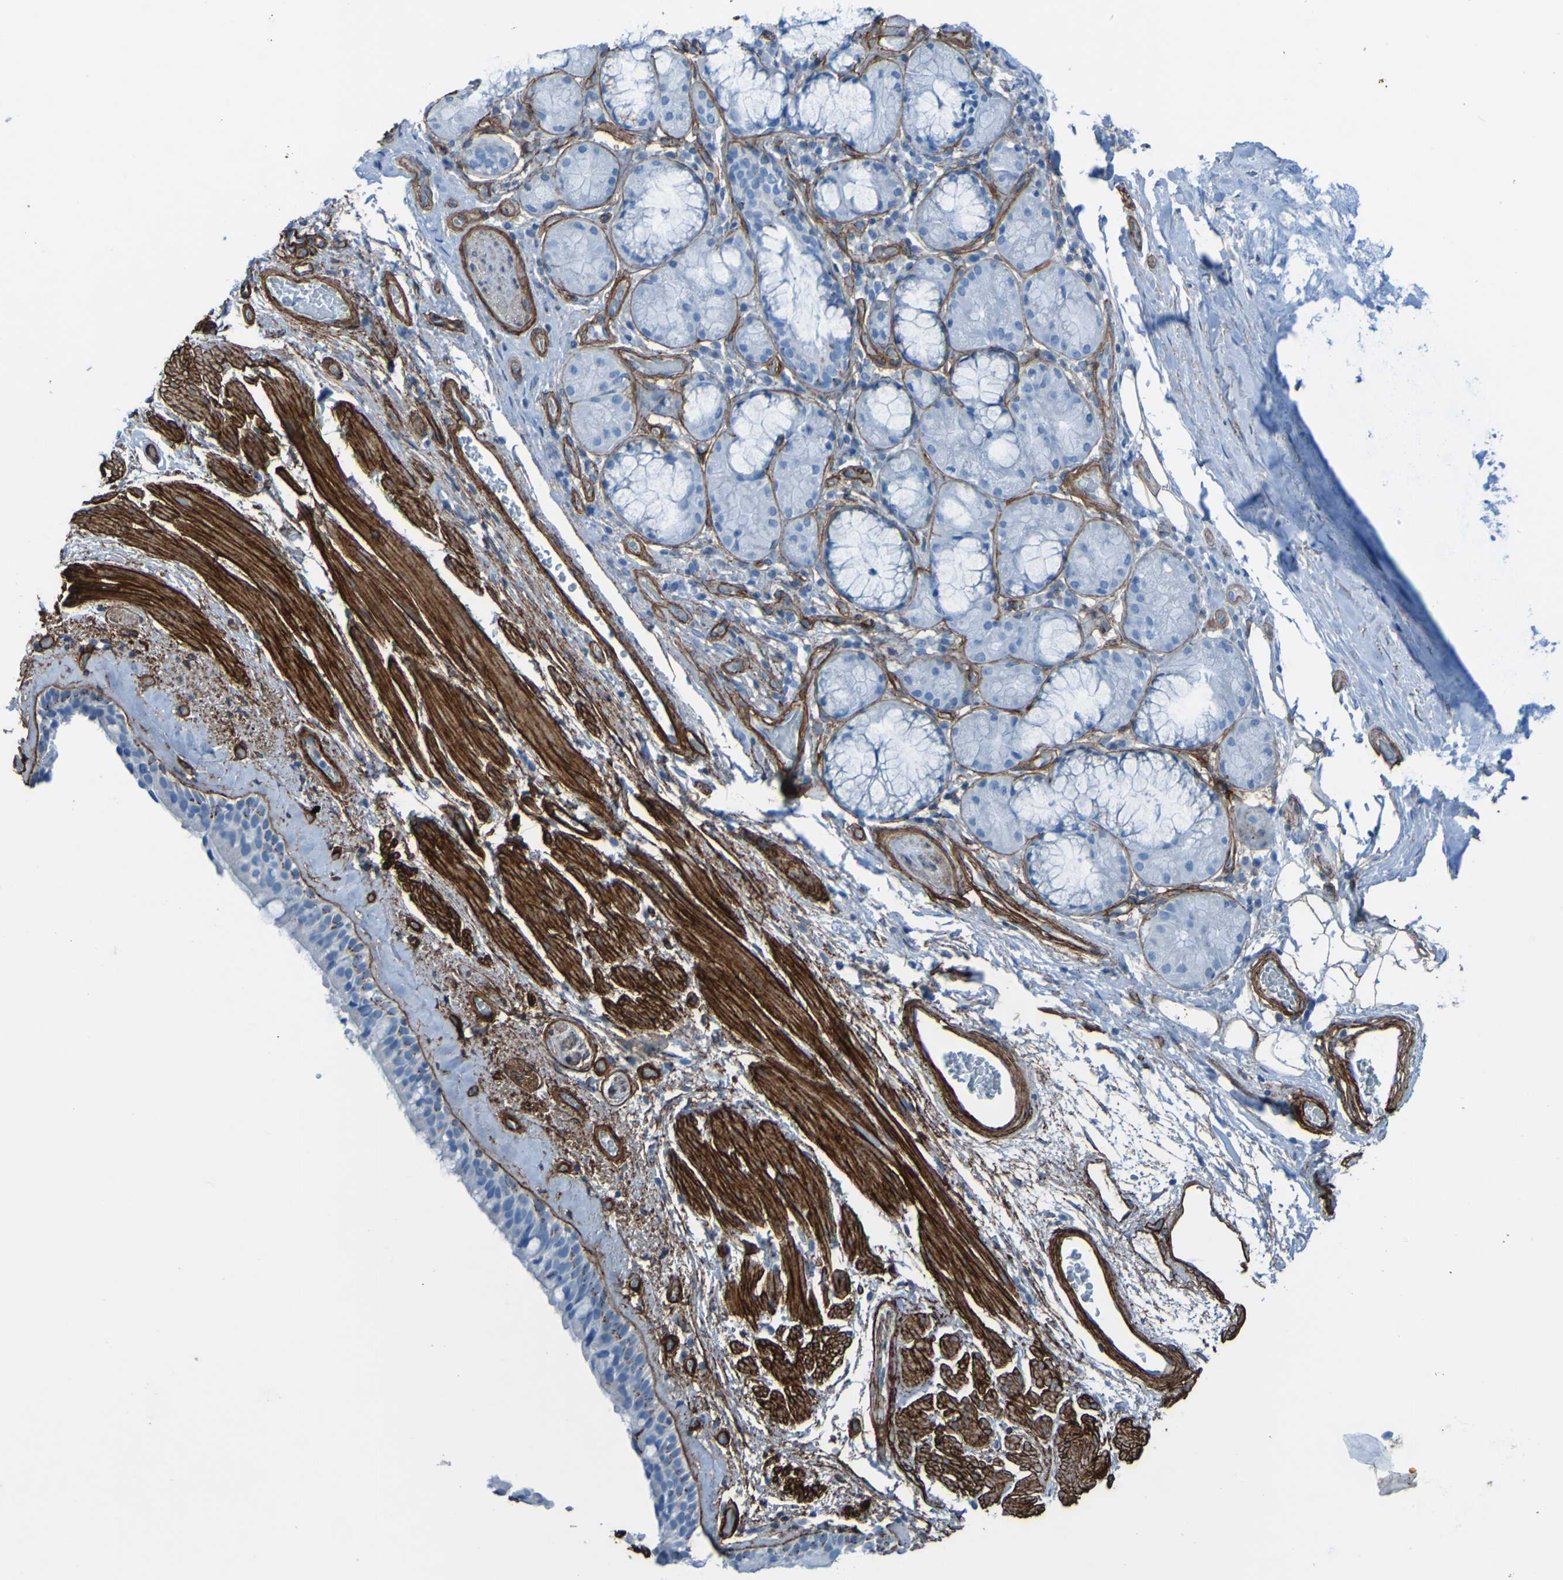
{"staining": {"intensity": "negative", "quantity": "none", "location": "none"}, "tissue": "bronchus", "cell_type": "Respiratory epithelial cells", "image_type": "normal", "snomed": [{"axis": "morphology", "description": "Normal tissue, NOS"}, {"axis": "morphology", "description": "Adenocarcinoma, NOS"}, {"axis": "topography", "description": "Bronchus"}, {"axis": "topography", "description": "Lung"}], "caption": "Respiratory epithelial cells show no significant staining in unremarkable bronchus. (DAB immunohistochemistry visualized using brightfield microscopy, high magnification).", "gene": "COL4A2", "patient": {"sex": "female", "age": 54}}